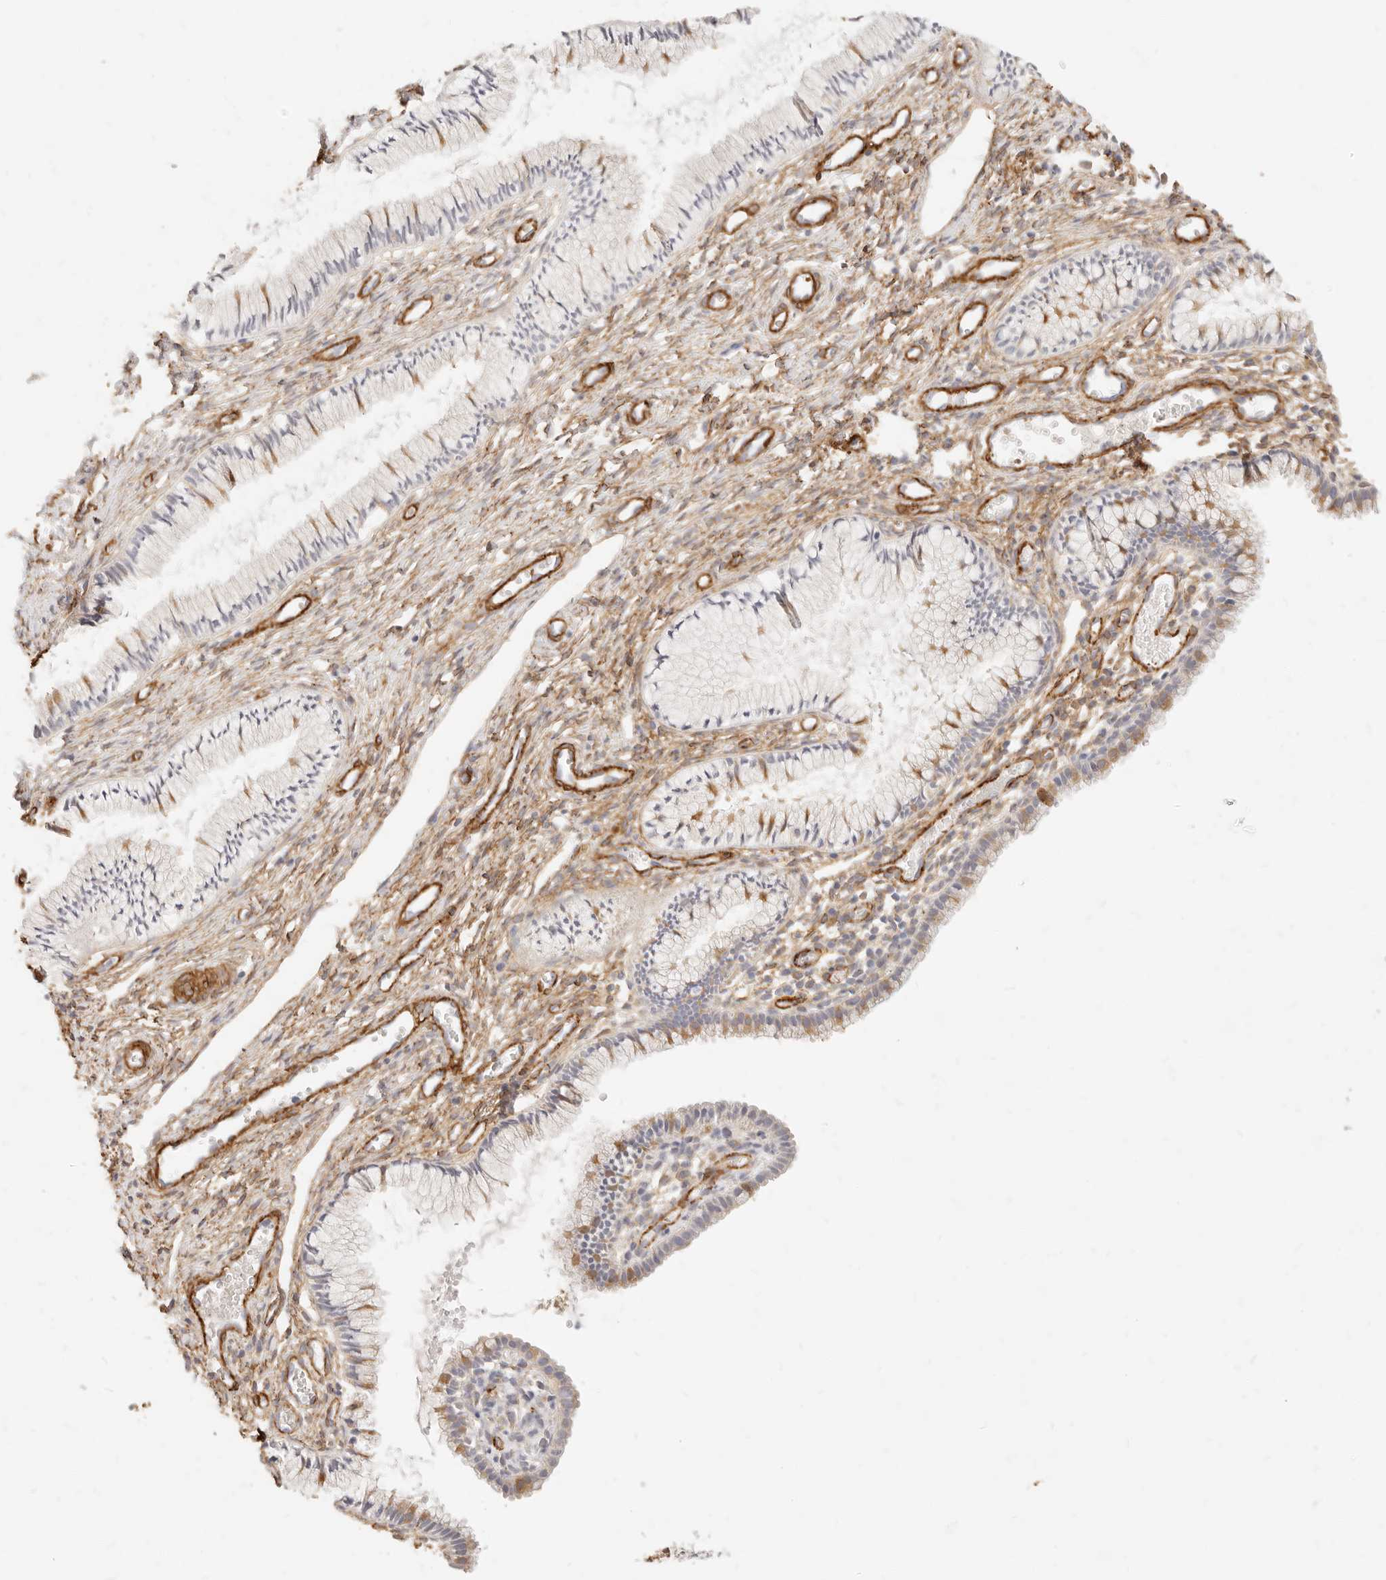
{"staining": {"intensity": "weak", "quantity": "<25%", "location": "cytoplasmic/membranous"}, "tissue": "cervix", "cell_type": "Glandular cells", "image_type": "normal", "snomed": [{"axis": "morphology", "description": "Normal tissue, NOS"}, {"axis": "topography", "description": "Cervix"}], "caption": "This is a micrograph of IHC staining of normal cervix, which shows no staining in glandular cells.", "gene": "TMTC2", "patient": {"sex": "female", "age": 27}}